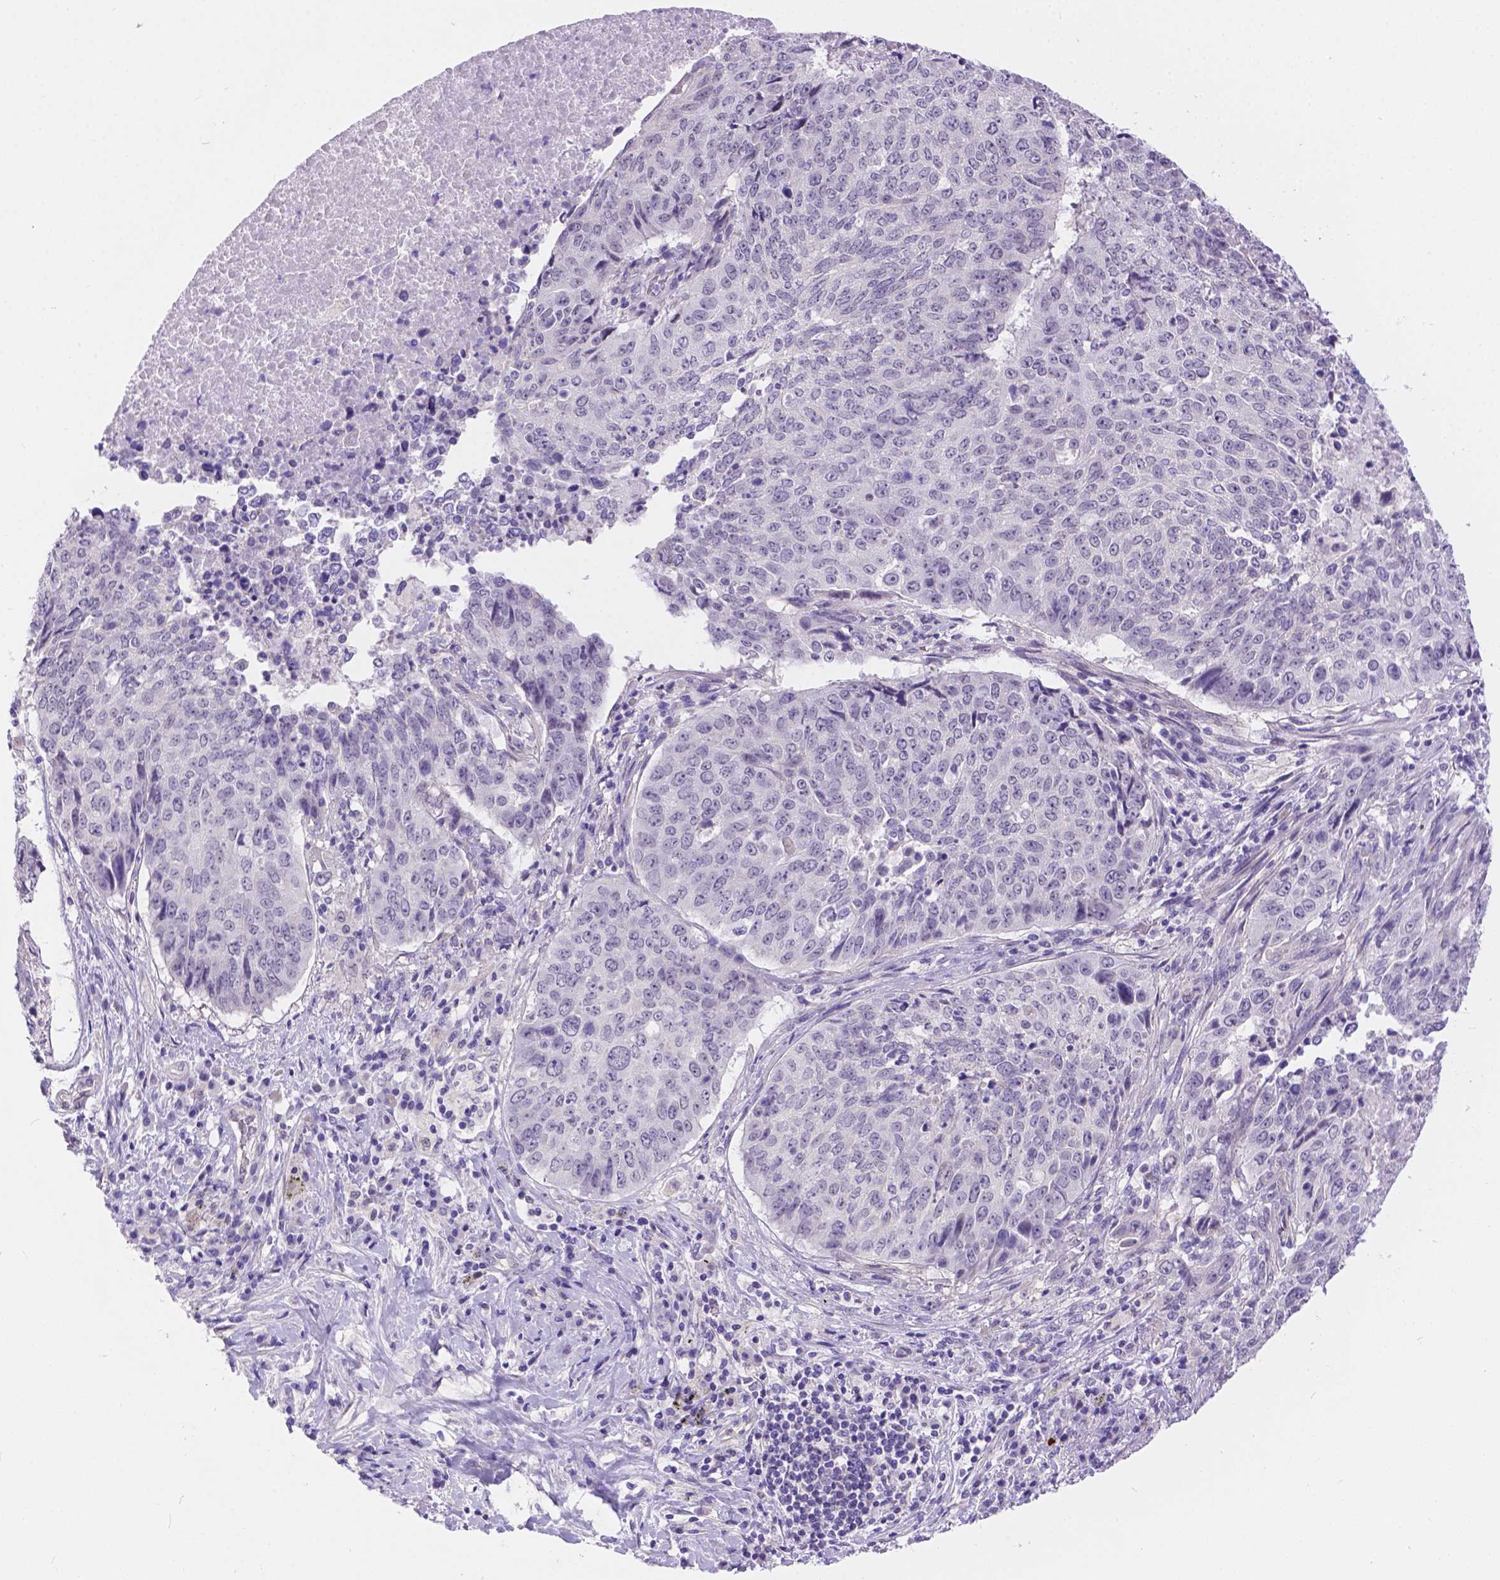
{"staining": {"intensity": "negative", "quantity": "none", "location": "none"}, "tissue": "lung cancer", "cell_type": "Tumor cells", "image_type": "cancer", "snomed": [{"axis": "morphology", "description": "Normal tissue, NOS"}, {"axis": "morphology", "description": "Squamous cell carcinoma, NOS"}, {"axis": "topography", "description": "Bronchus"}, {"axis": "topography", "description": "Lung"}], "caption": "The photomicrograph exhibits no staining of tumor cells in squamous cell carcinoma (lung).", "gene": "DLEC1", "patient": {"sex": "male", "age": 64}}